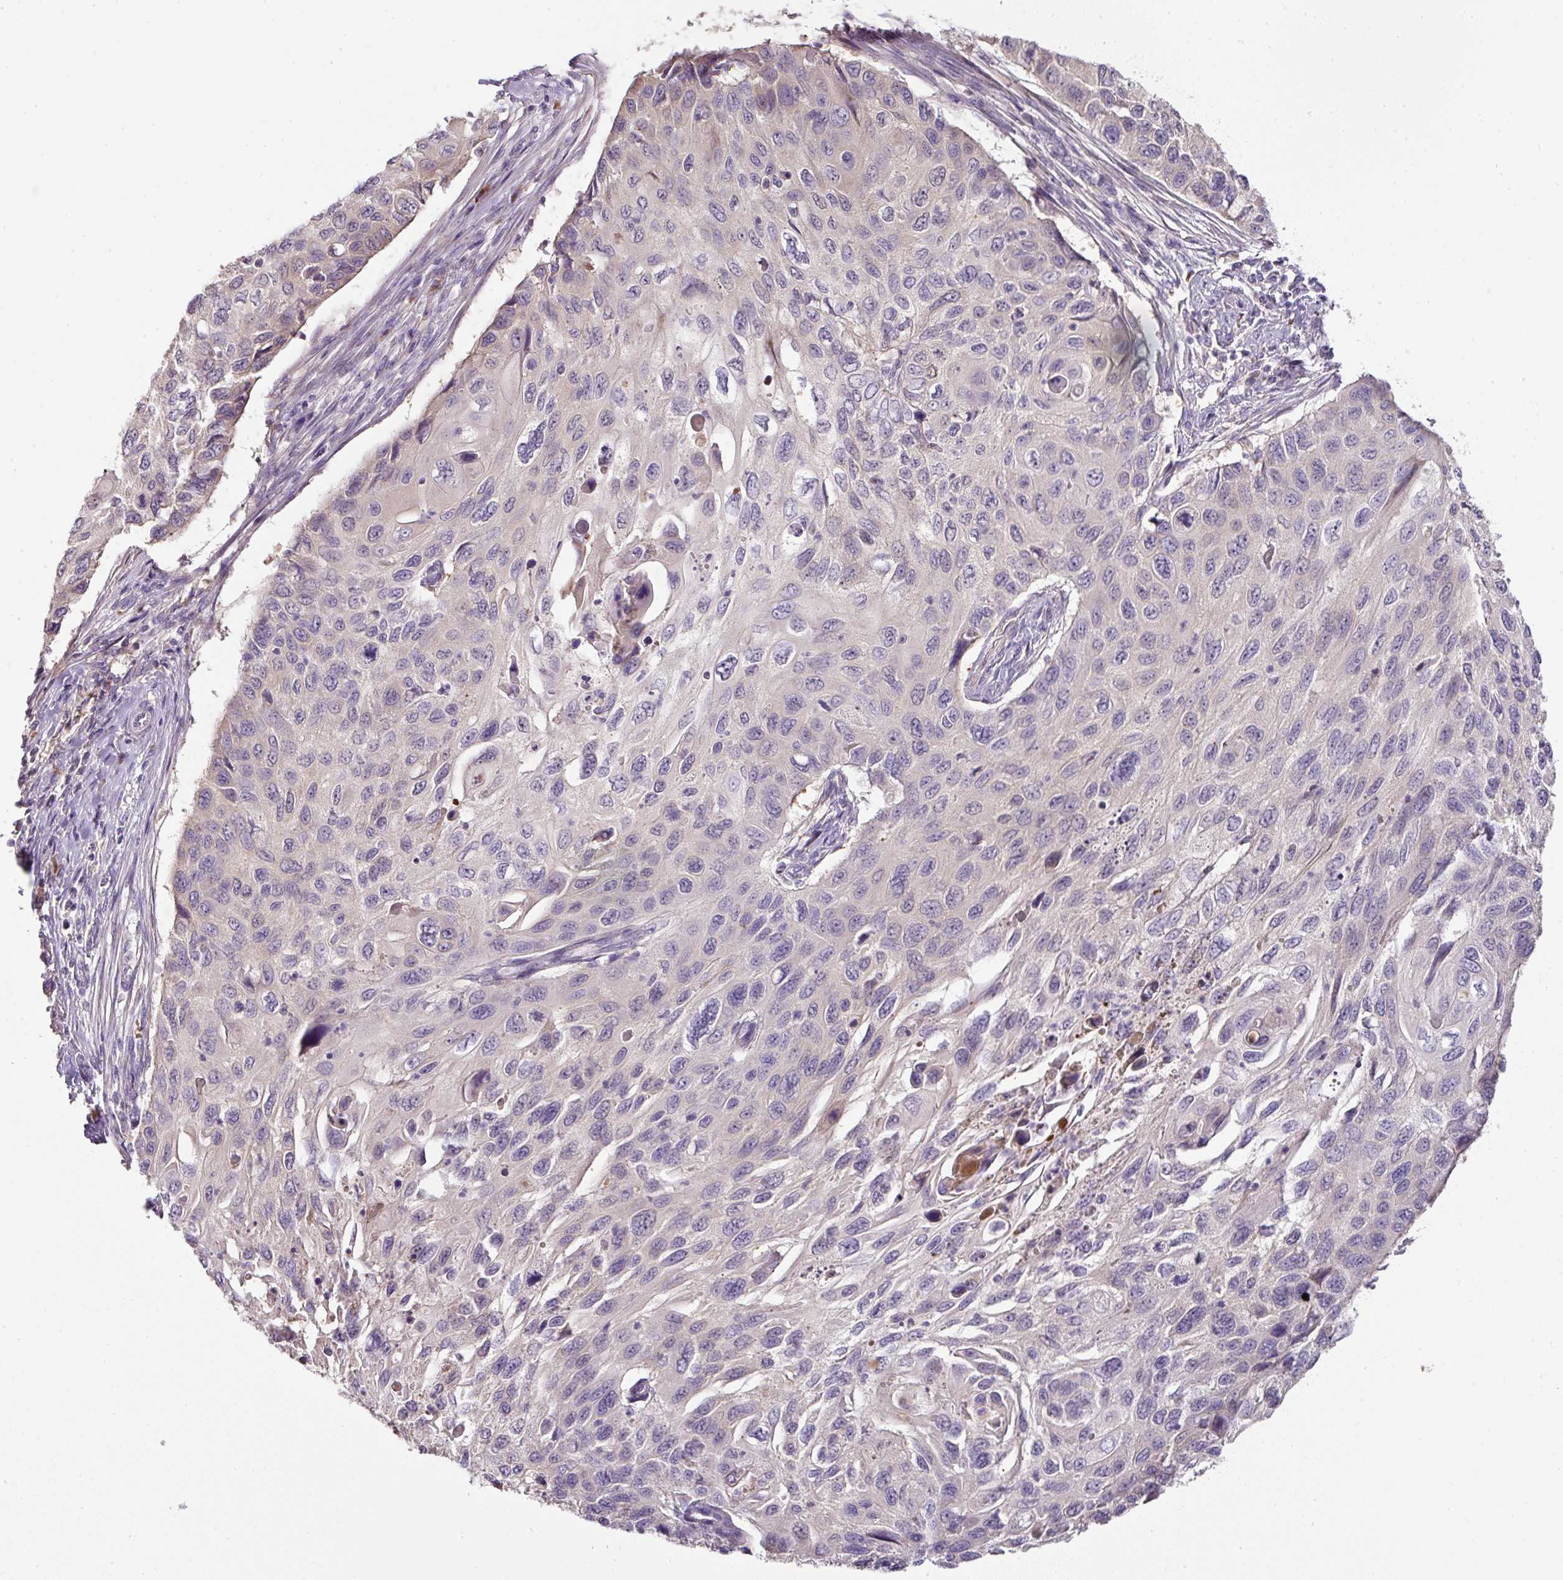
{"staining": {"intensity": "negative", "quantity": "none", "location": "none"}, "tissue": "cervical cancer", "cell_type": "Tumor cells", "image_type": "cancer", "snomed": [{"axis": "morphology", "description": "Squamous cell carcinoma, NOS"}, {"axis": "topography", "description": "Cervix"}], "caption": "Image shows no protein staining in tumor cells of squamous cell carcinoma (cervical) tissue.", "gene": "CCZ1", "patient": {"sex": "female", "age": 70}}